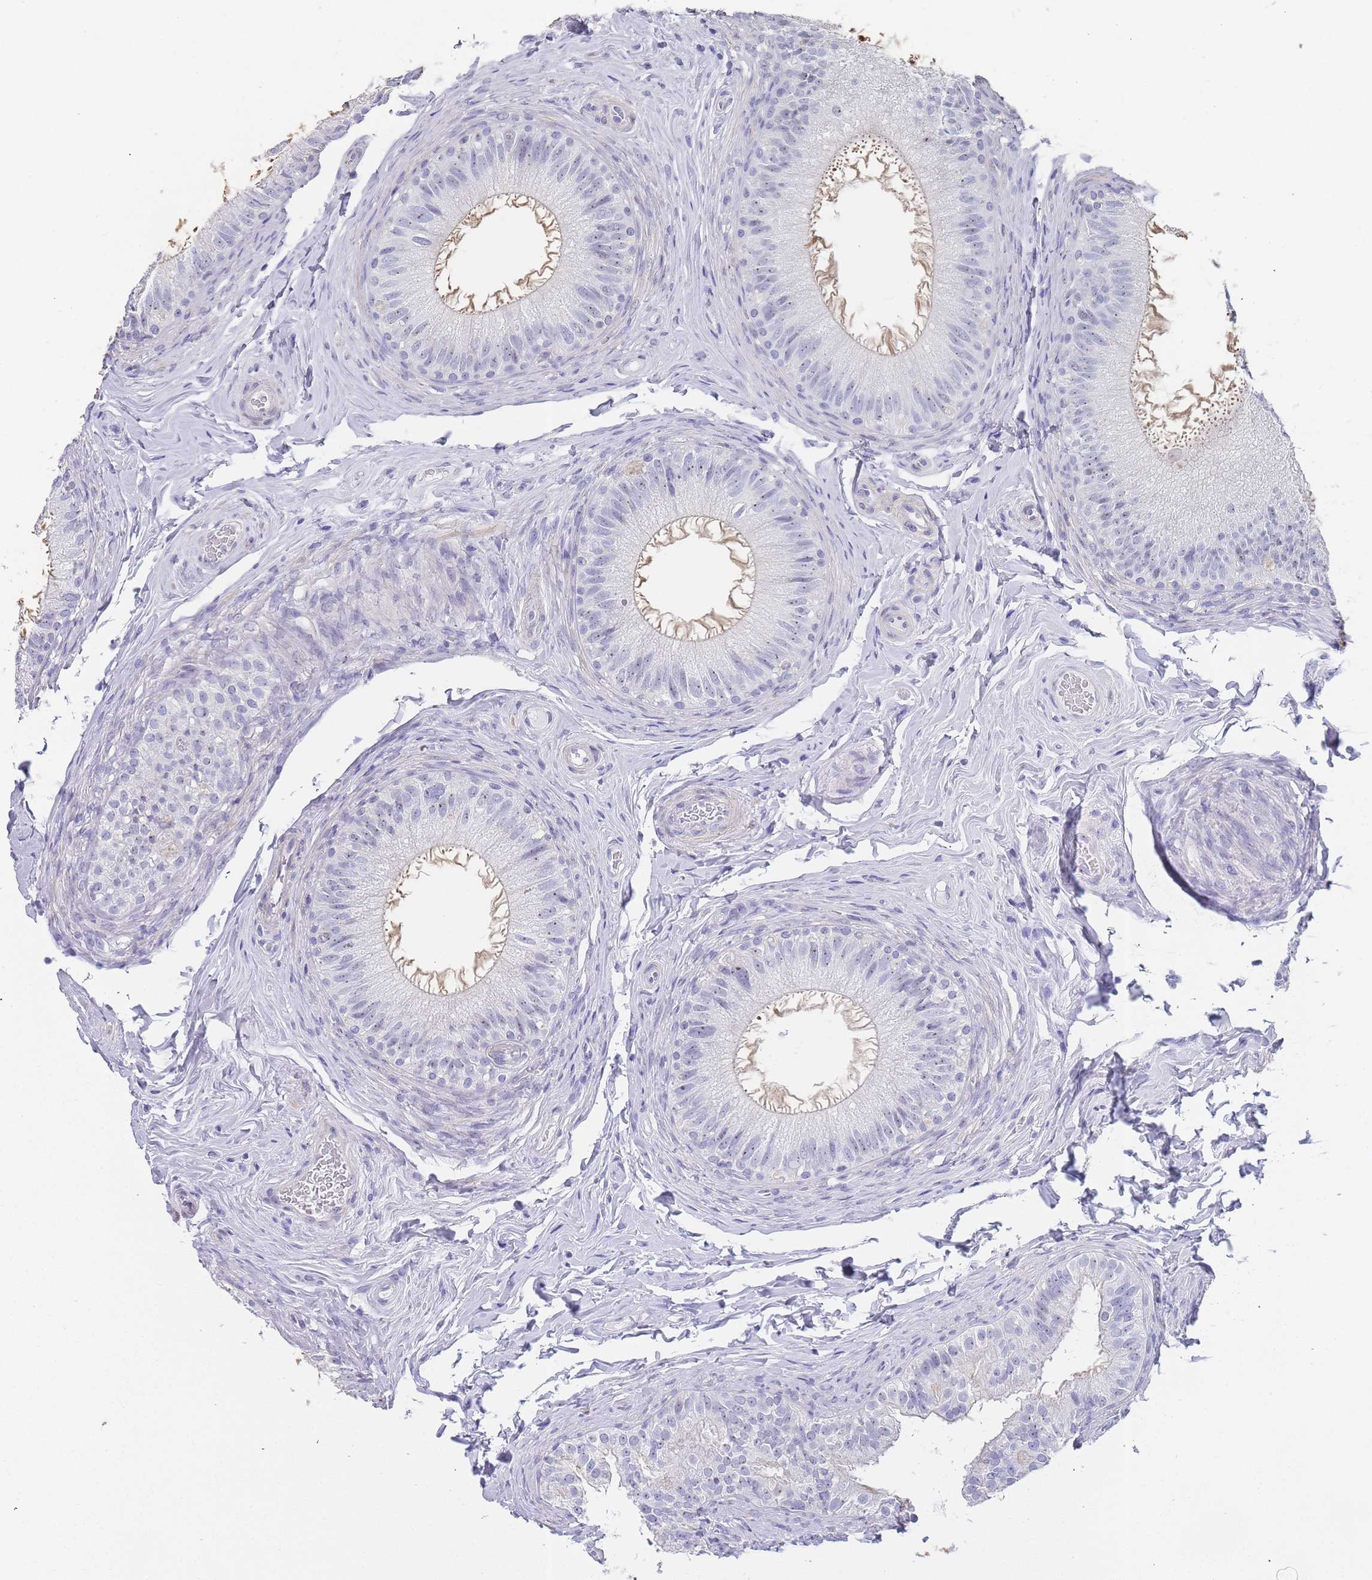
{"staining": {"intensity": "weak", "quantity": "<25%", "location": "nuclear"}, "tissue": "epididymis", "cell_type": "Glandular cells", "image_type": "normal", "snomed": [{"axis": "morphology", "description": "Normal tissue, NOS"}, {"axis": "topography", "description": "Epididymis"}], "caption": "Immunohistochemistry micrograph of unremarkable epididymis: human epididymis stained with DAB (3,3'-diaminobenzidine) shows no significant protein expression in glandular cells. The staining was performed using DAB (3,3'-diaminobenzidine) to visualize the protein expression in brown, while the nuclei were stained in blue with hematoxylin (Magnification: 20x).", "gene": "NOP14", "patient": {"sex": "male", "age": 49}}